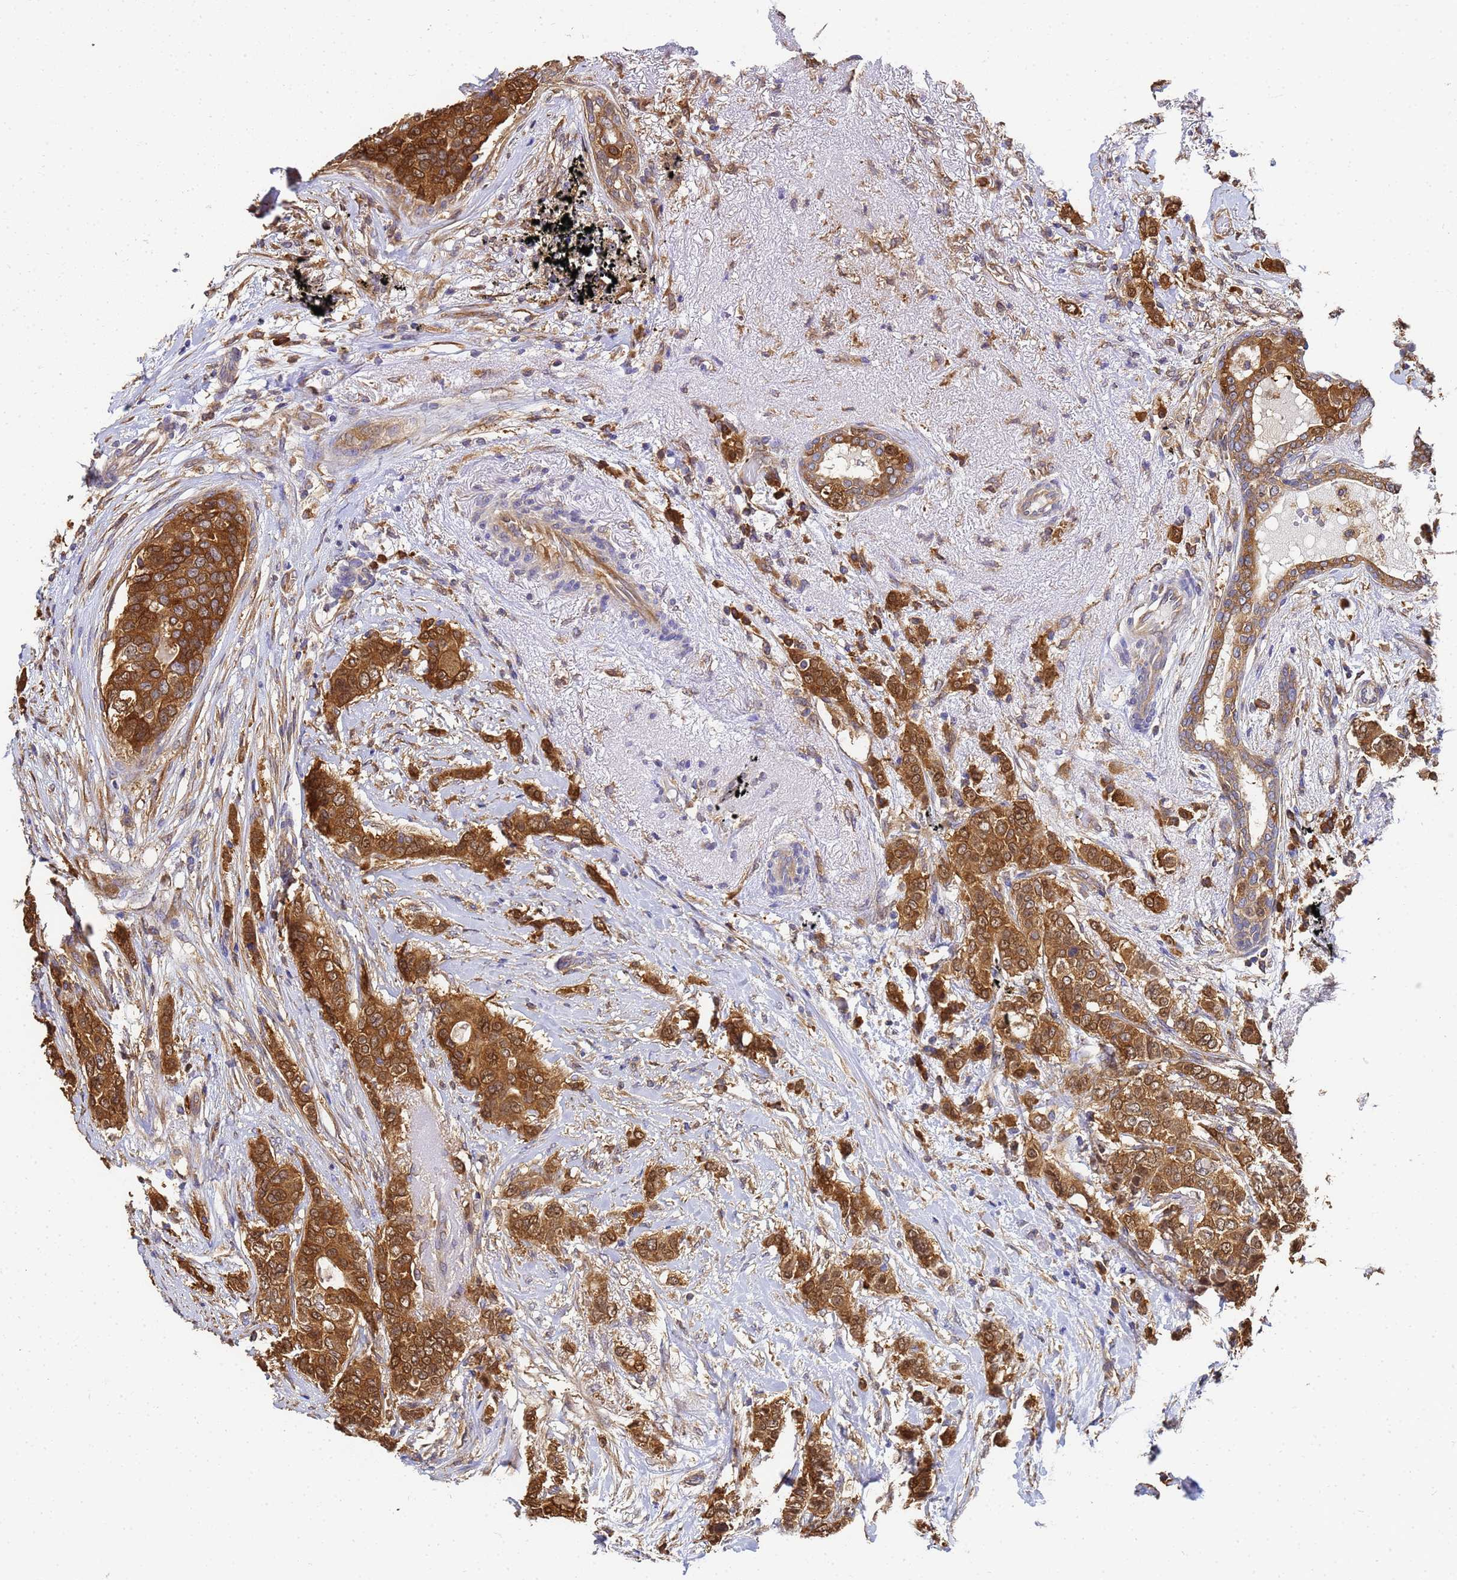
{"staining": {"intensity": "moderate", "quantity": ">75%", "location": "cytoplasmic/membranous"}, "tissue": "breast cancer", "cell_type": "Tumor cells", "image_type": "cancer", "snomed": [{"axis": "morphology", "description": "Lobular carcinoma"}, {"axis": "topography", "description": "Breast"}], "caption": "Human breast cancer (lobular carcinoma) stained for a protein (brown) exhibits moderate cytoplasmic/membranous positive positivity in about >75% of tumor cells.", "gene": "NME1-NME2", "patient": {"sex": "female", "age": 51}}